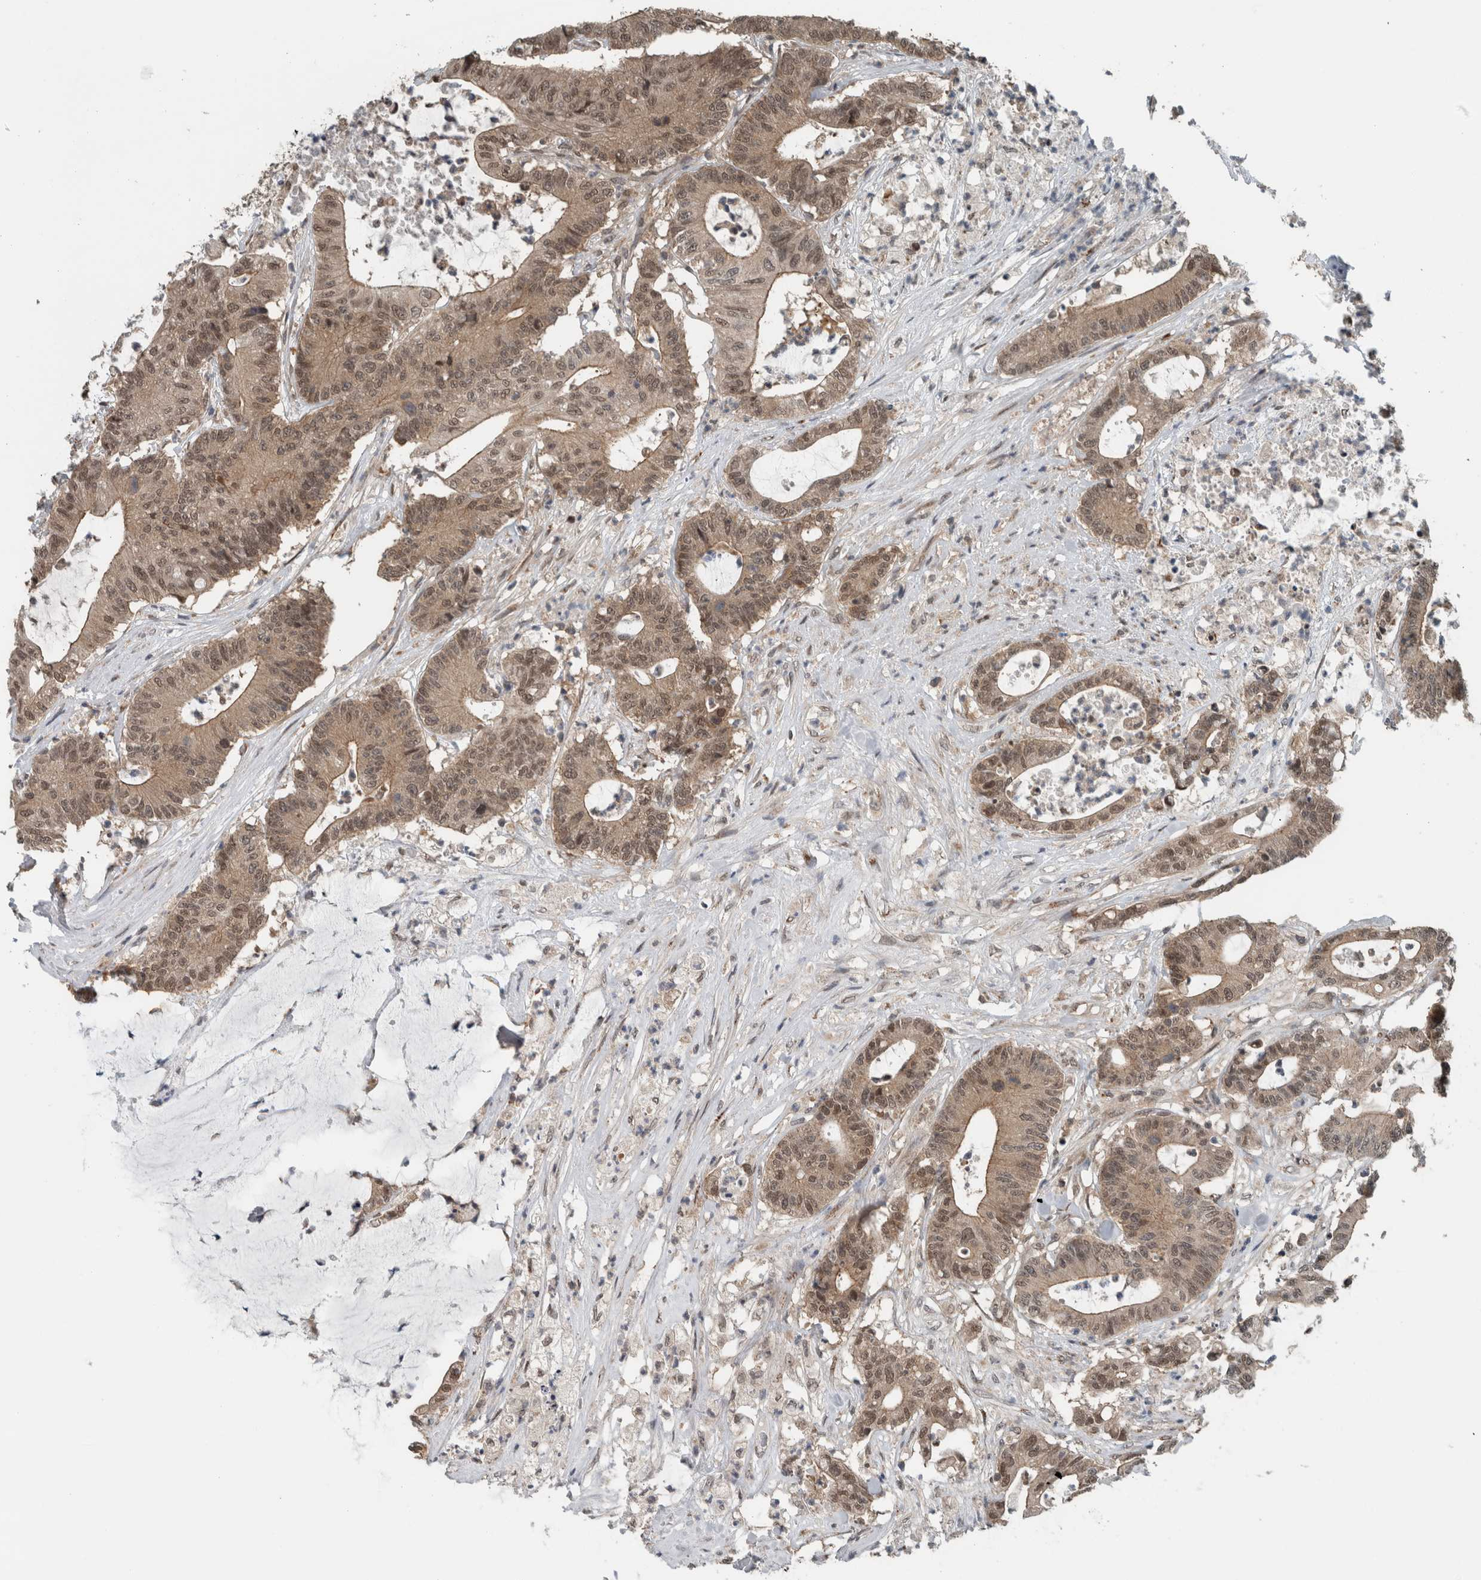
{"staining": {"intensity": "moderate", "quantity": ">75%", "location": "cytoplasmic/membranous,nuclear"}, "tissue": "colorectal cancer", "cell_type": "Tumor cells", "image_type": "cancer", "snomed": [{"axis": "morphology", "description": "Adenocarcinoma, NOS"}, {"axis": "topography", "description": "Colon"}], "caption": "Protein expression analysis of colorectal adenocarcinoma reveals moderate cytoplasmic/membranous and nuclear positivity in approximately >75% of tumor cells.", "gene": "SPAG7", "patient": {"sex": "female", "age": 84}}